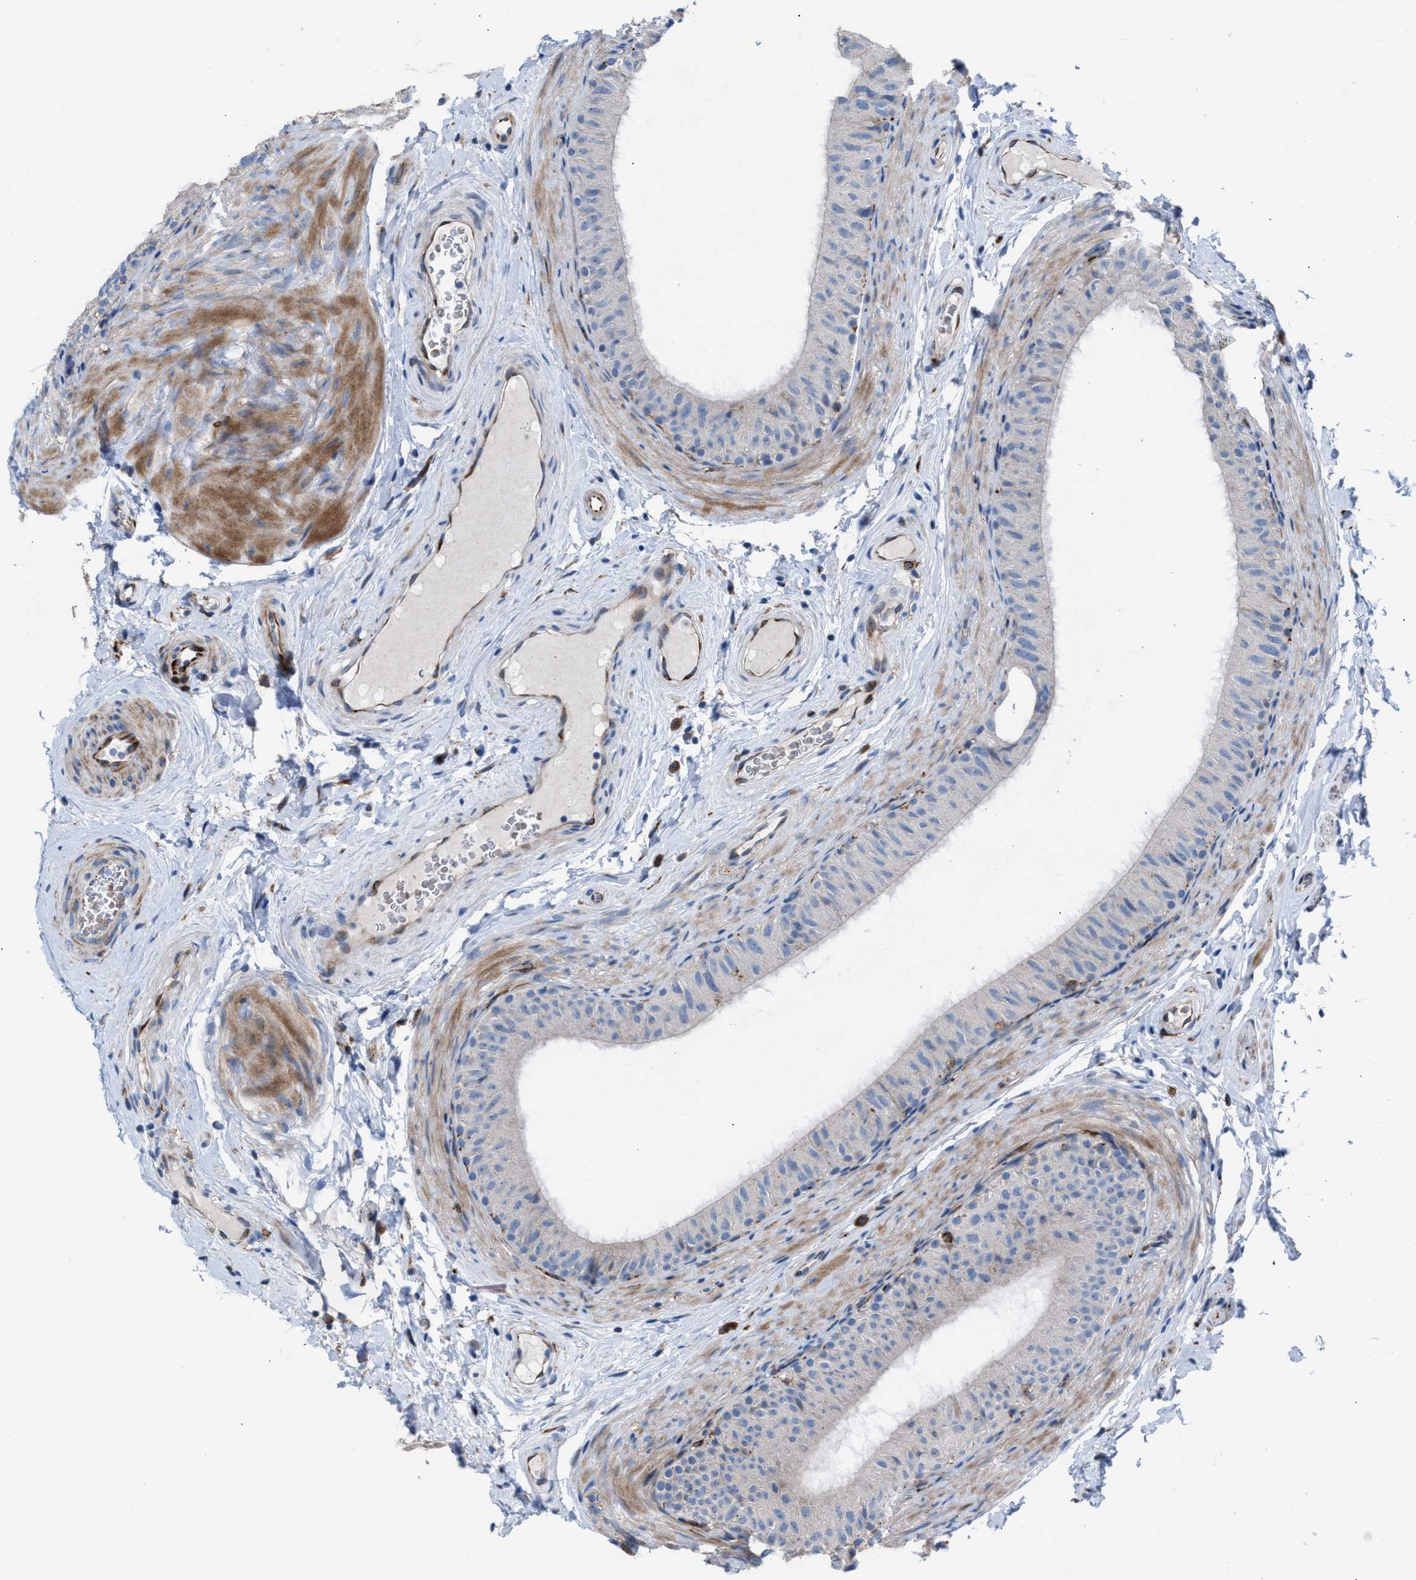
{"staining": {"intensity": "negative", "quantity": "none", "location": "none"}, "tissue": "epididymis", "cell_type": "Glandular cells", "image_type": "normal", "snomed": [{"axis": "morphology", "description": "Normal tissue, NOS"}, {"axis": "topography", "description": "Epididymis"}], "caption": "DAB (3,3'-diaminobenzidine) immunohistochemical staining of benign human epididymis demonstrates no significant staining in glandular cells. (Stains: DAB (3,3'-diaminobenzidine) IHC with hematoxylin counter stain, Microscopy: brightfield microscopy at high magnification).", "gene": "SLC47A1", "patient": {"sex": "male", "age": 34}}